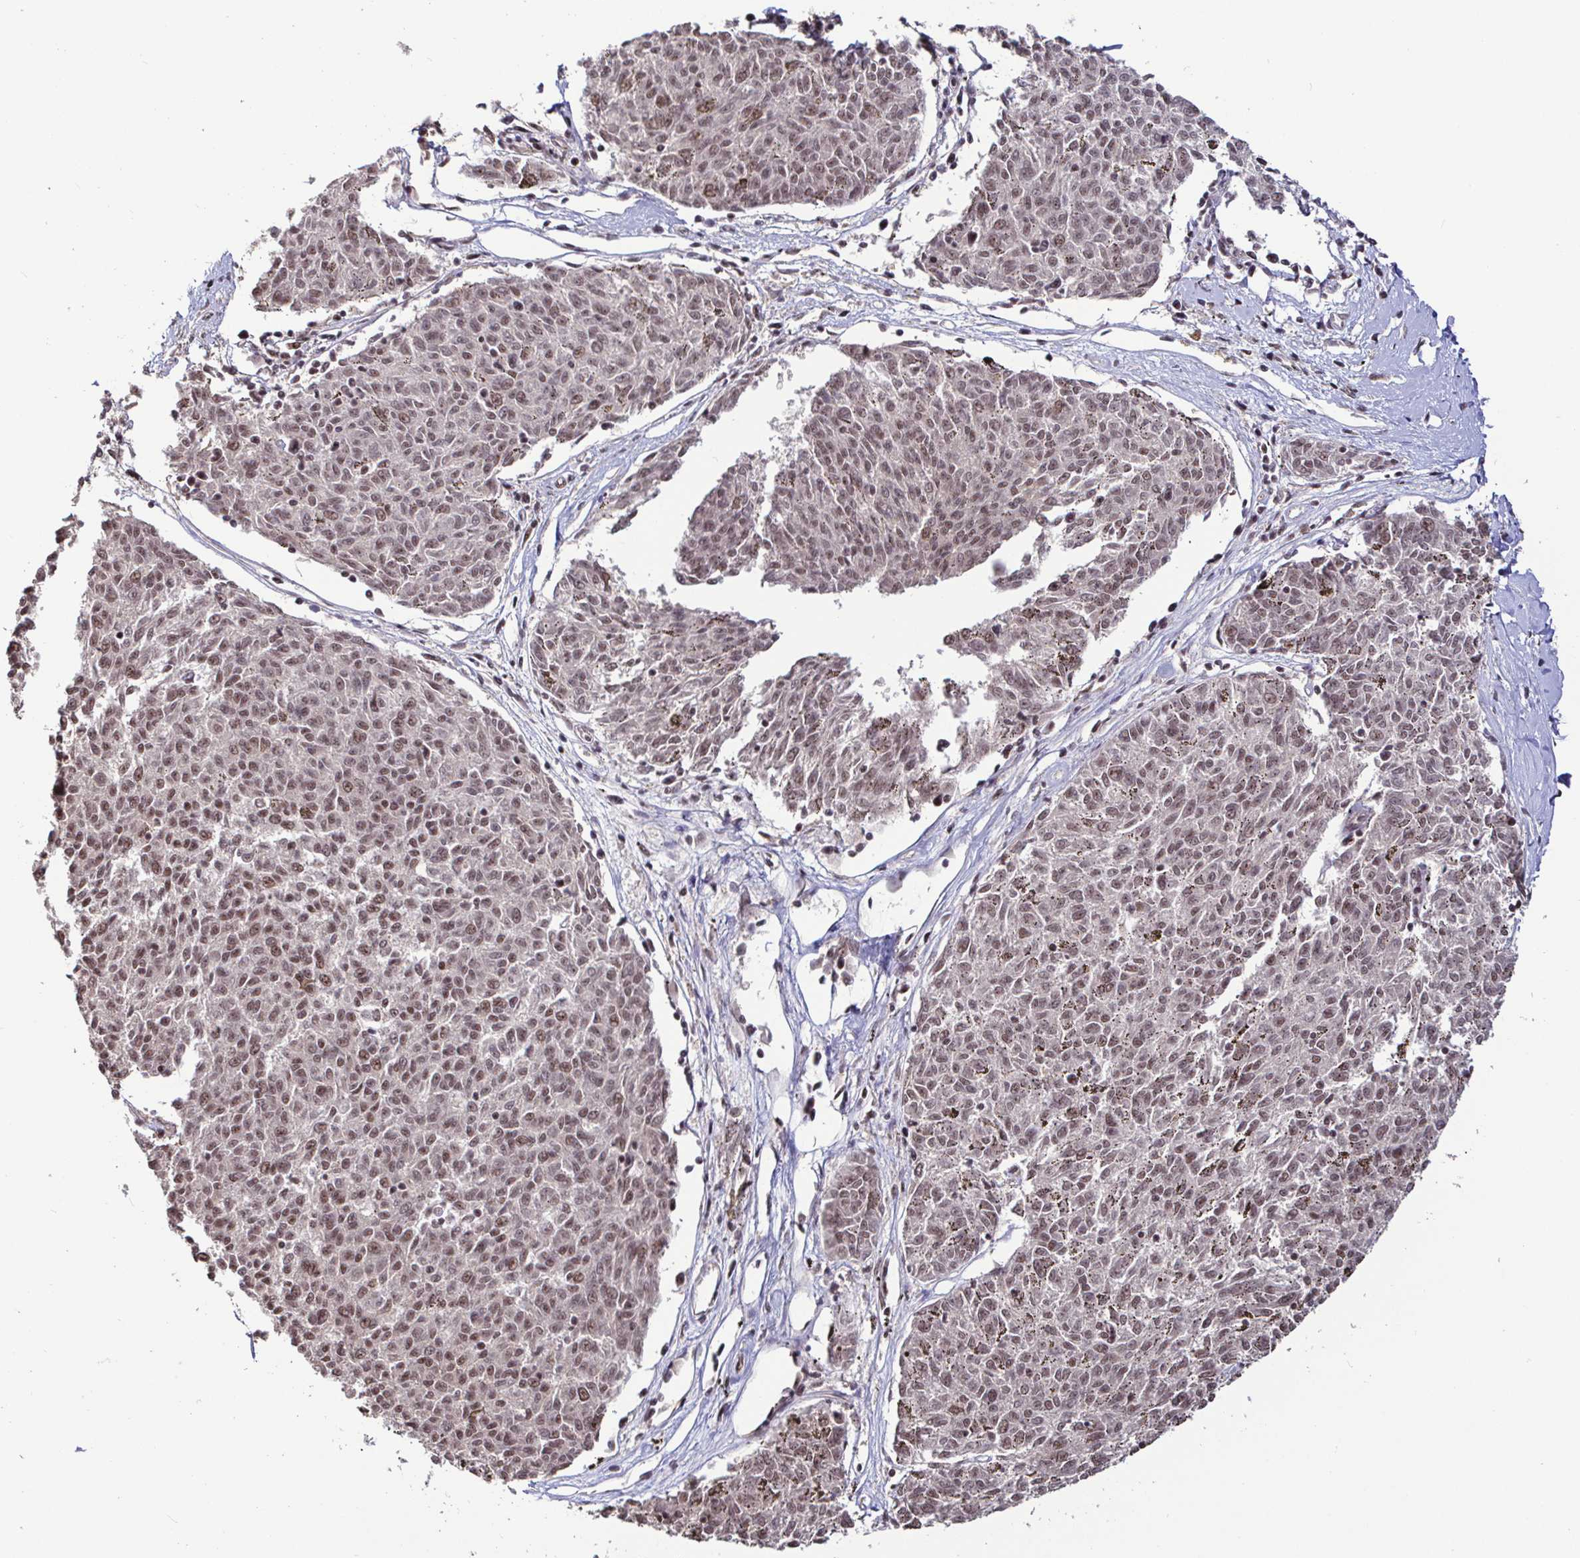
{"staining": {"intensity": "moderate", "quantity": ">75%", "location": "nuclear"}, "tissue": "melanoma", "cell_type": "Tumor cells", "image_type": "cancer", "snomed": [{"axis": "morphology", "description": "Malignant melanoma, NOS"}, {"axis": "topography", "description": "Skin"}], "caption": "About >75% of tumor cells in human malignant melanoma exhibit moderate nuclear protein staining as visualized by brown immunohistochemical staining.", "gene": "SP3", "patient": {"sex": "female", "age": 72}}